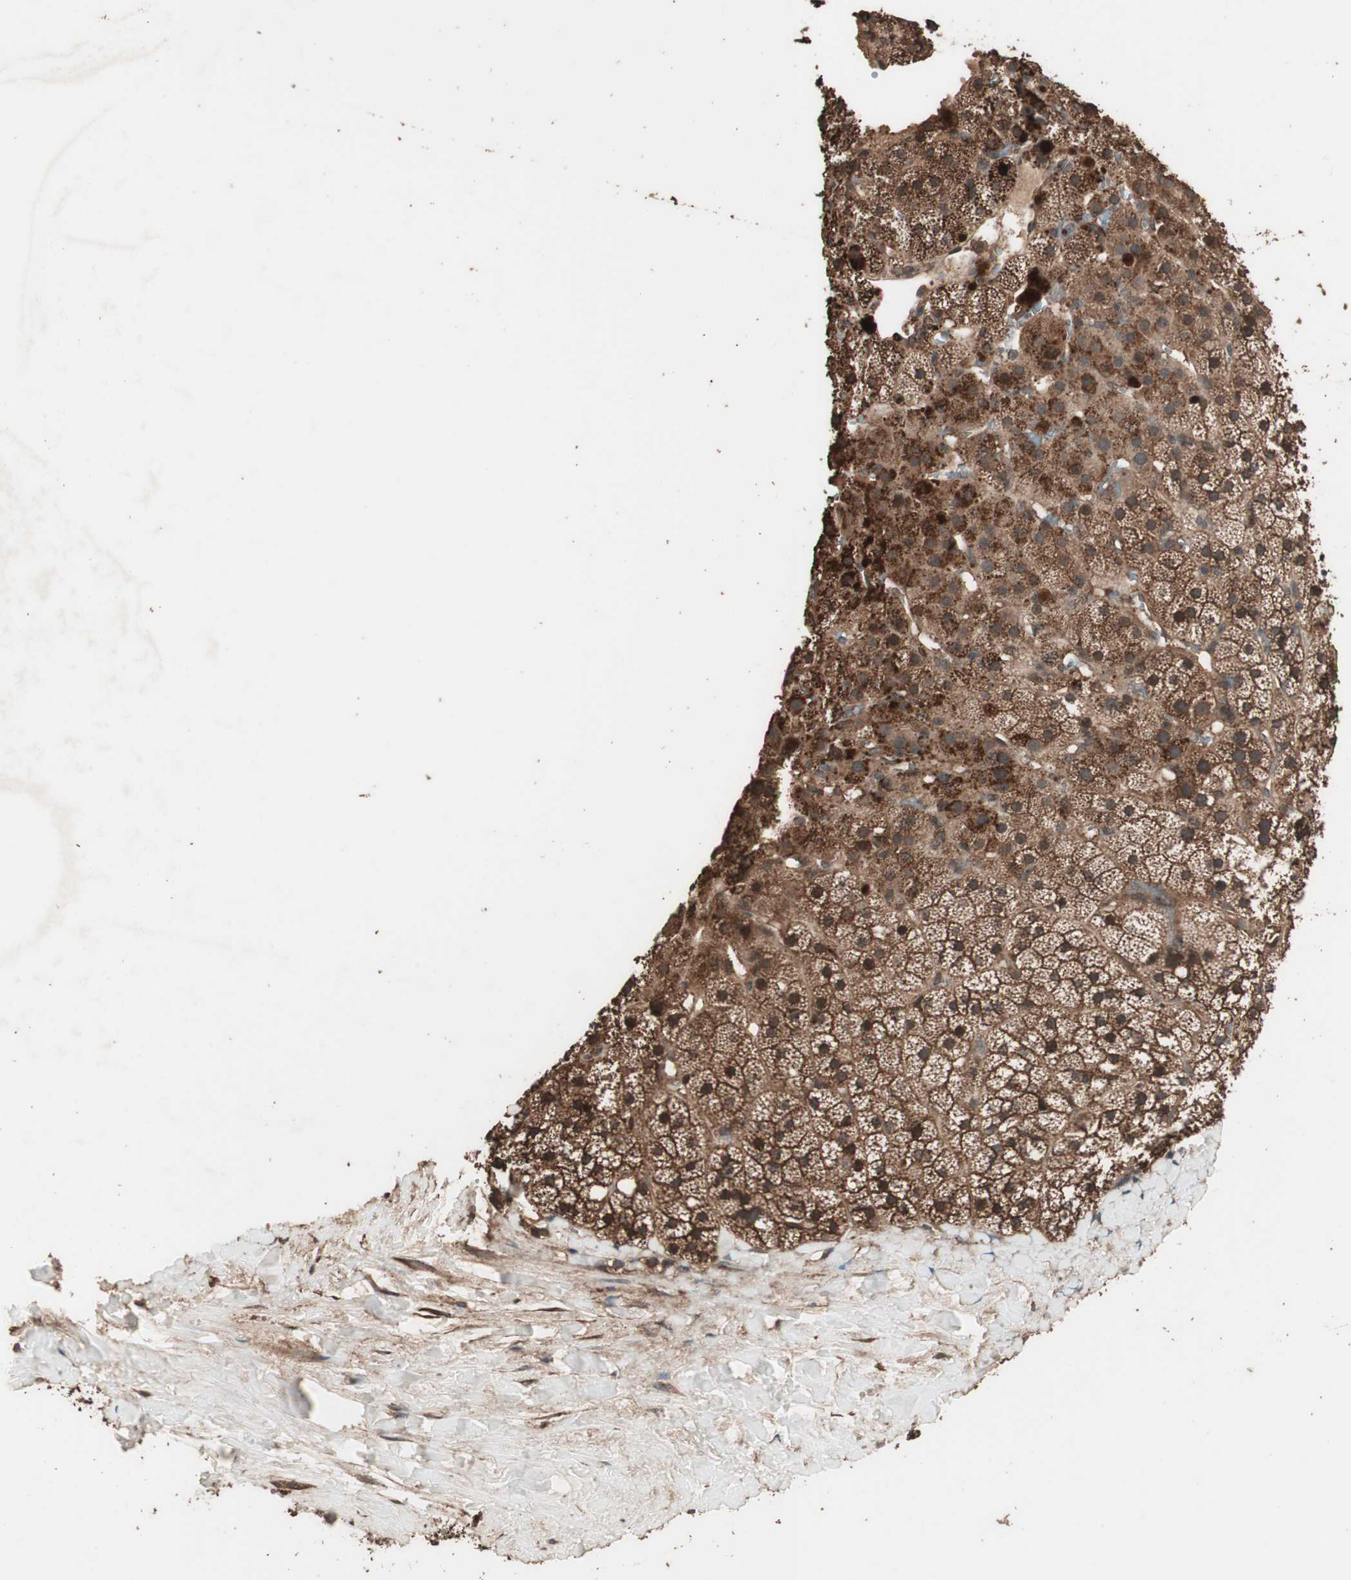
{"staining": {"intensity": "strong", "quantity": ">75%", "location": "cytoplasmic/membranous"}, "tissue": "adrenal gland", "cell_type": "Glandular cells", "image_type": "normal", "snomed": [{"axis": "morphology", "description": "Normal tissue, NOS"}, {"axis": "topography", "description": "Adrenal gland"}], "caption": "Immunohistochemistry image of unremarkable adrenal gland stained for a protein (brown), which displays high levels of strong cytoplasmic/membranous positivity in about >75% of glandular cells.", "gene": "CCN4", "patient": {"sex": "male", "age": 35}}